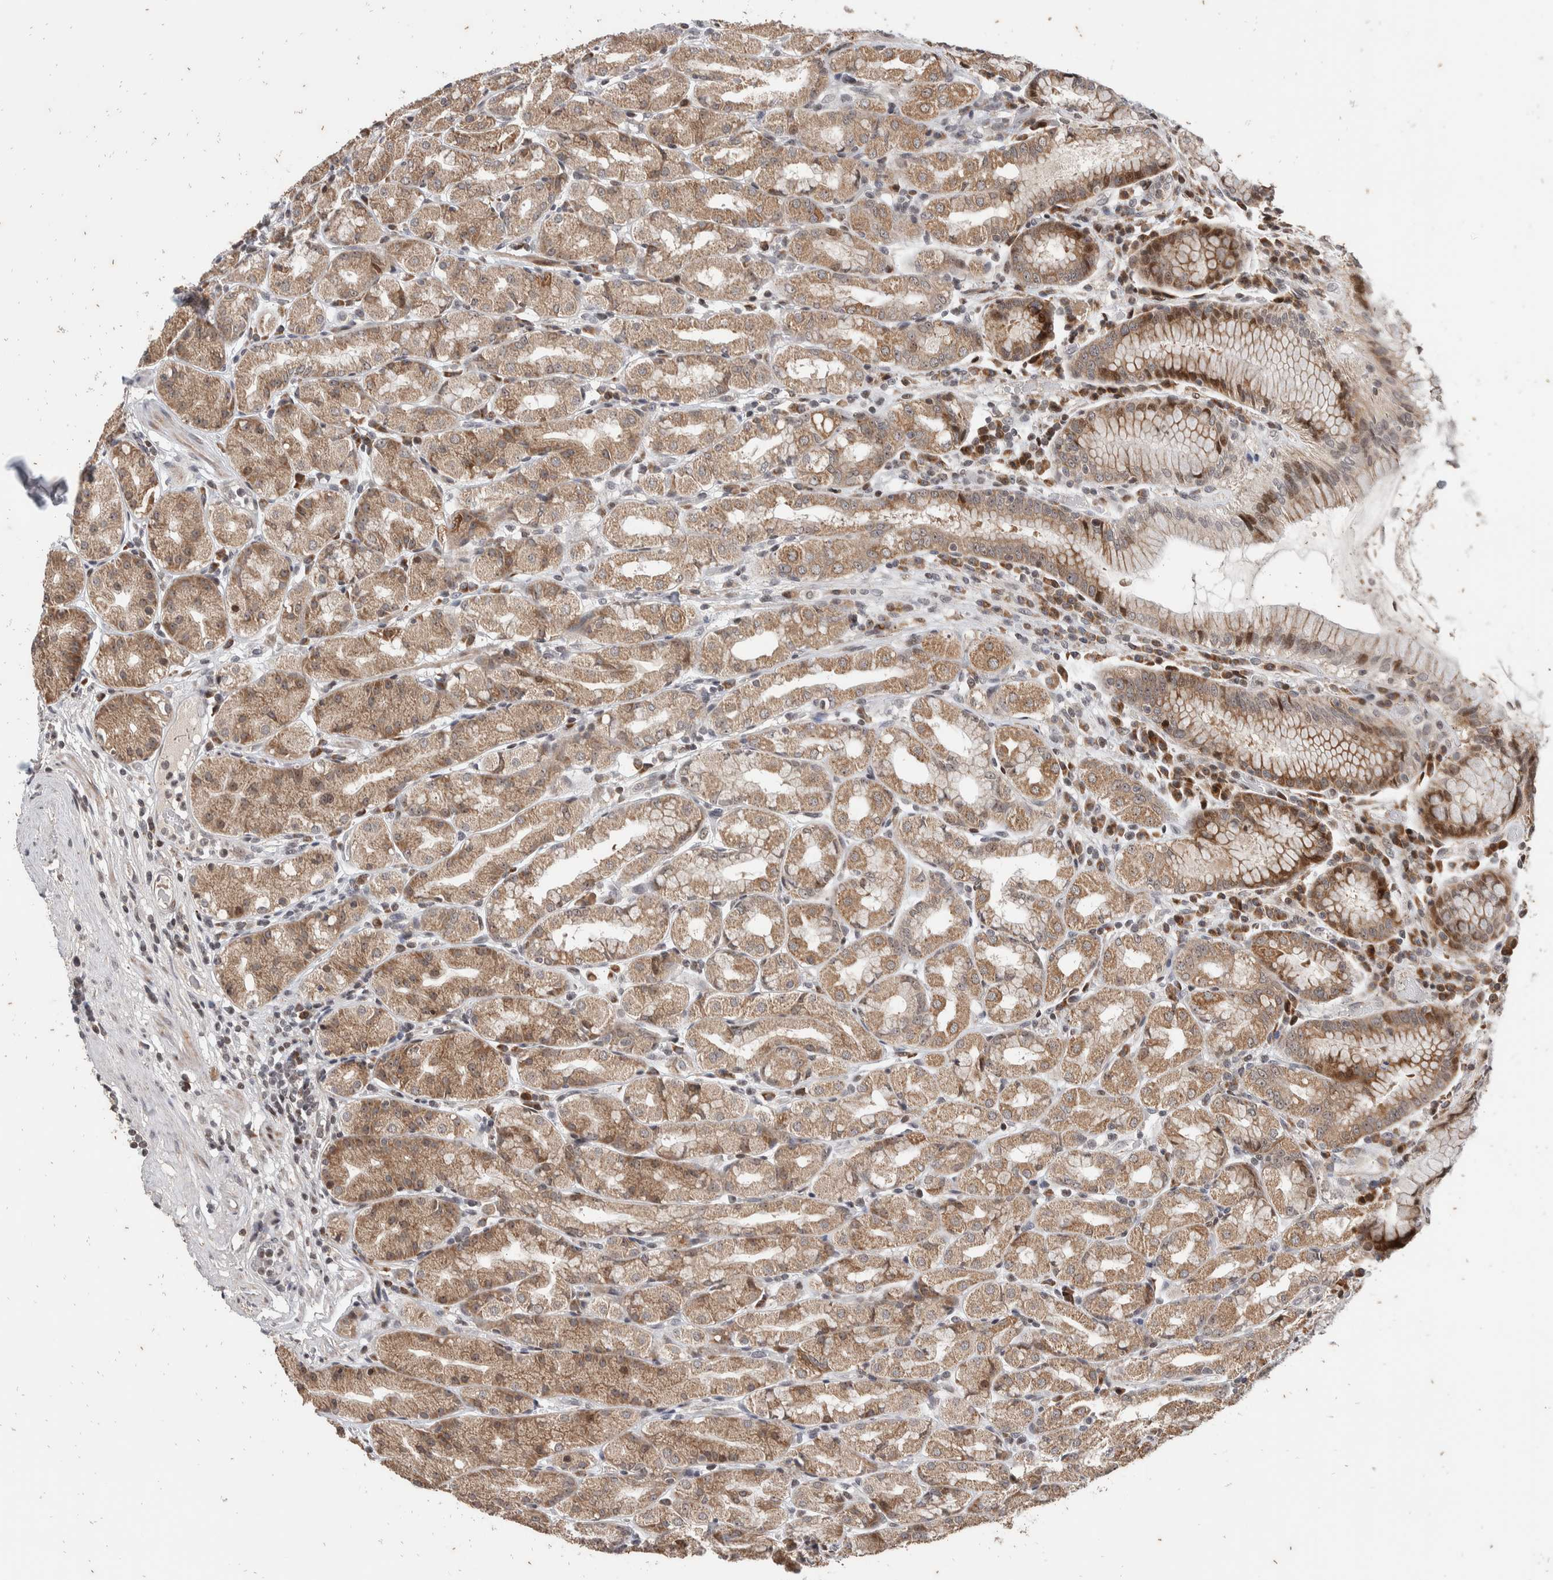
{"staining": {"intensity": "moderate", "quantity": ">75%", "location": "cytoplasmic/membranous"}, "tissue": "stomach", "cell_type": "Glandular cells", "image_type": "normal", "snomed": [{"axis": "morphology", "description": "Normal tissue, NOS"}, {"axis": "topography", "description": "Stomach, lower"}], "caption": "Glandular cells show moderate cytoplasmic/membranous staining in about >75% of cells in benign stomach.", "gene": "ATXN7L1", "patient": {"sex": "female", "age": 56}}